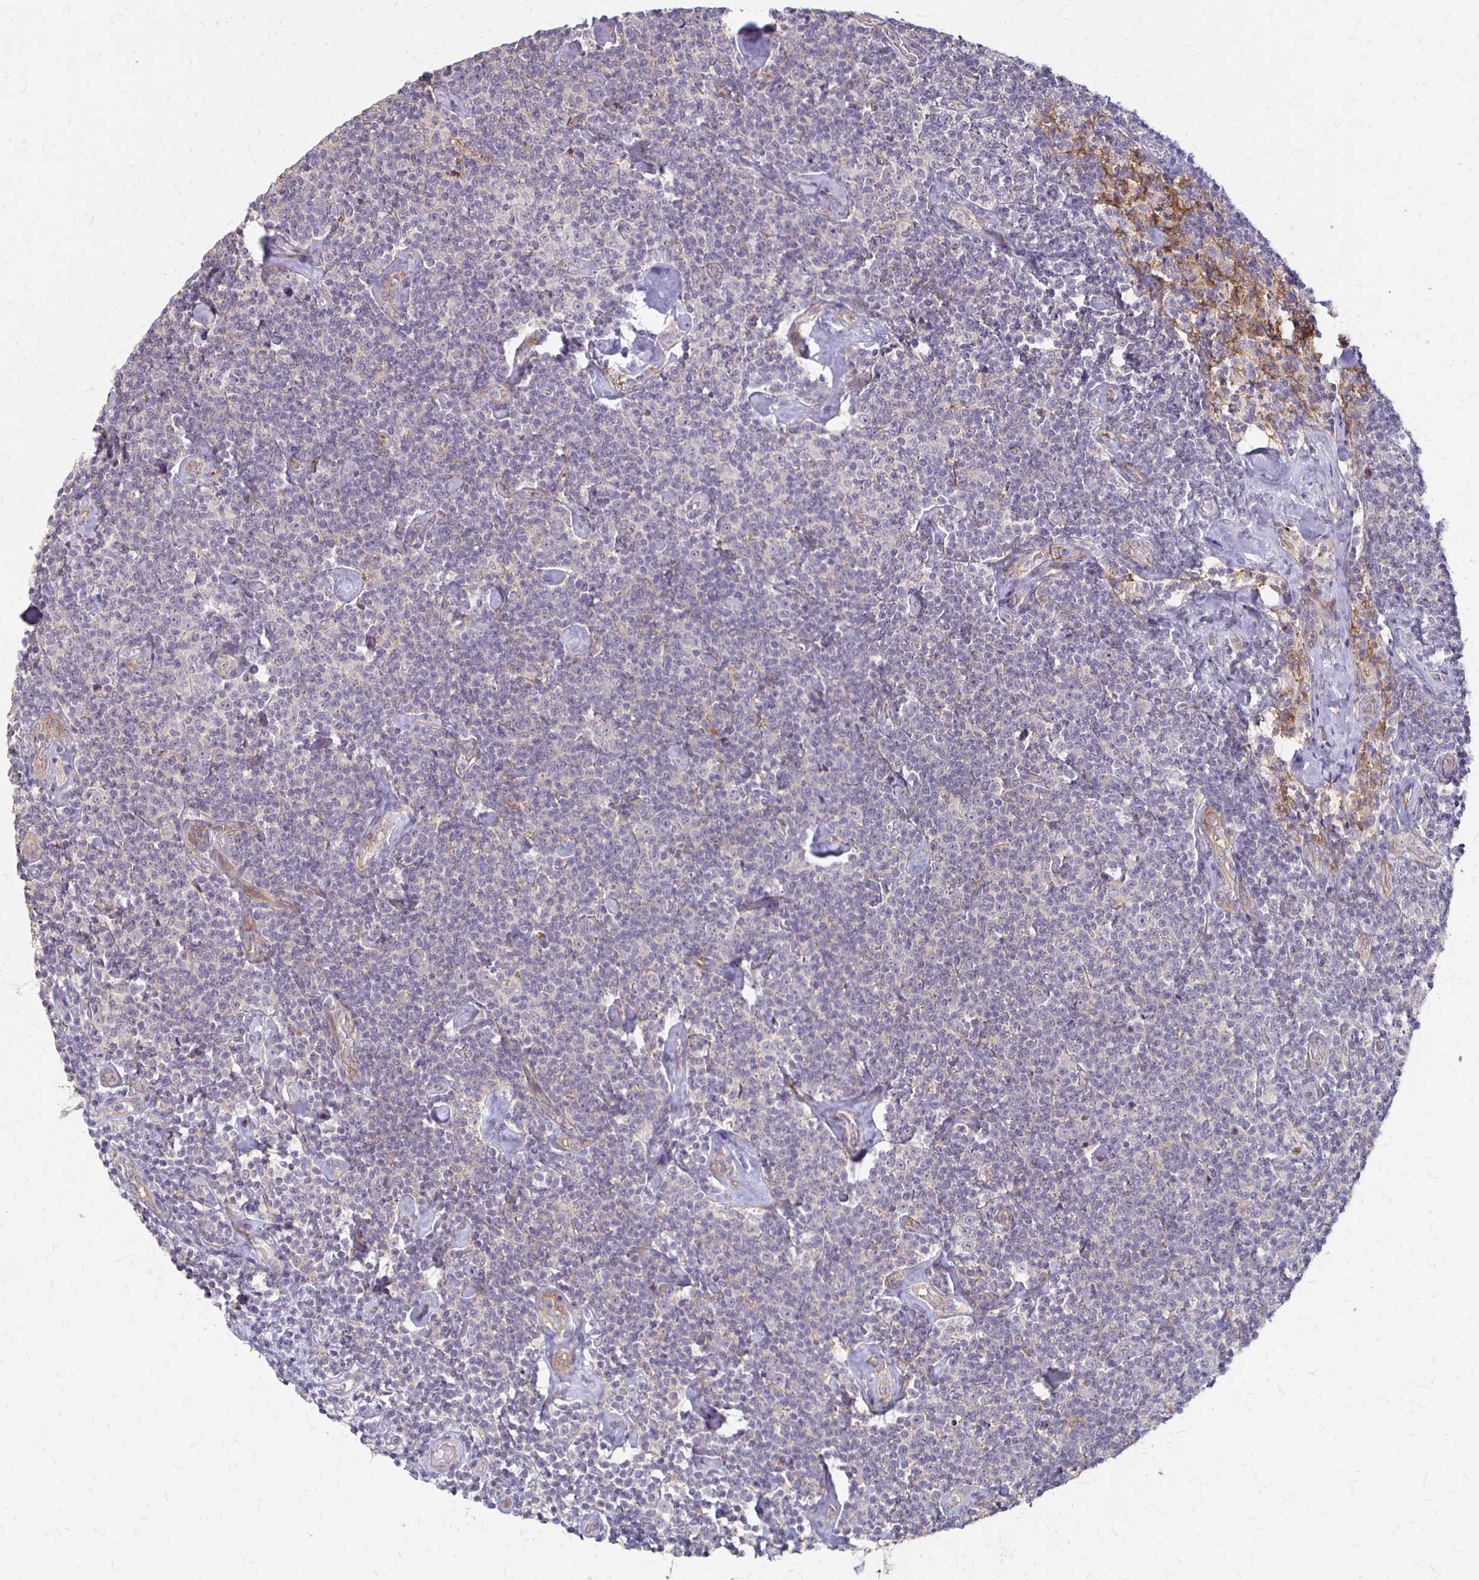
{"staining": {"intensity": "negative", "quantity": "none", "location": "none"}, "tissue": "lymphoma", "cell_type": "Tumor cells", "image_type": "cancer", "snomed": [{"axis": "morphology", "description": "Malignant lymphoma, non-Hodgkin's type, Low grade"}, {"axis": "topography", "description": "Lymph node"}], "caption": "DAB immunohistochemical staining of lymphoma shows no significant staining in tumor cells.", "gene": "CFL2", "patient": {"sex": "male", "age": 81}}